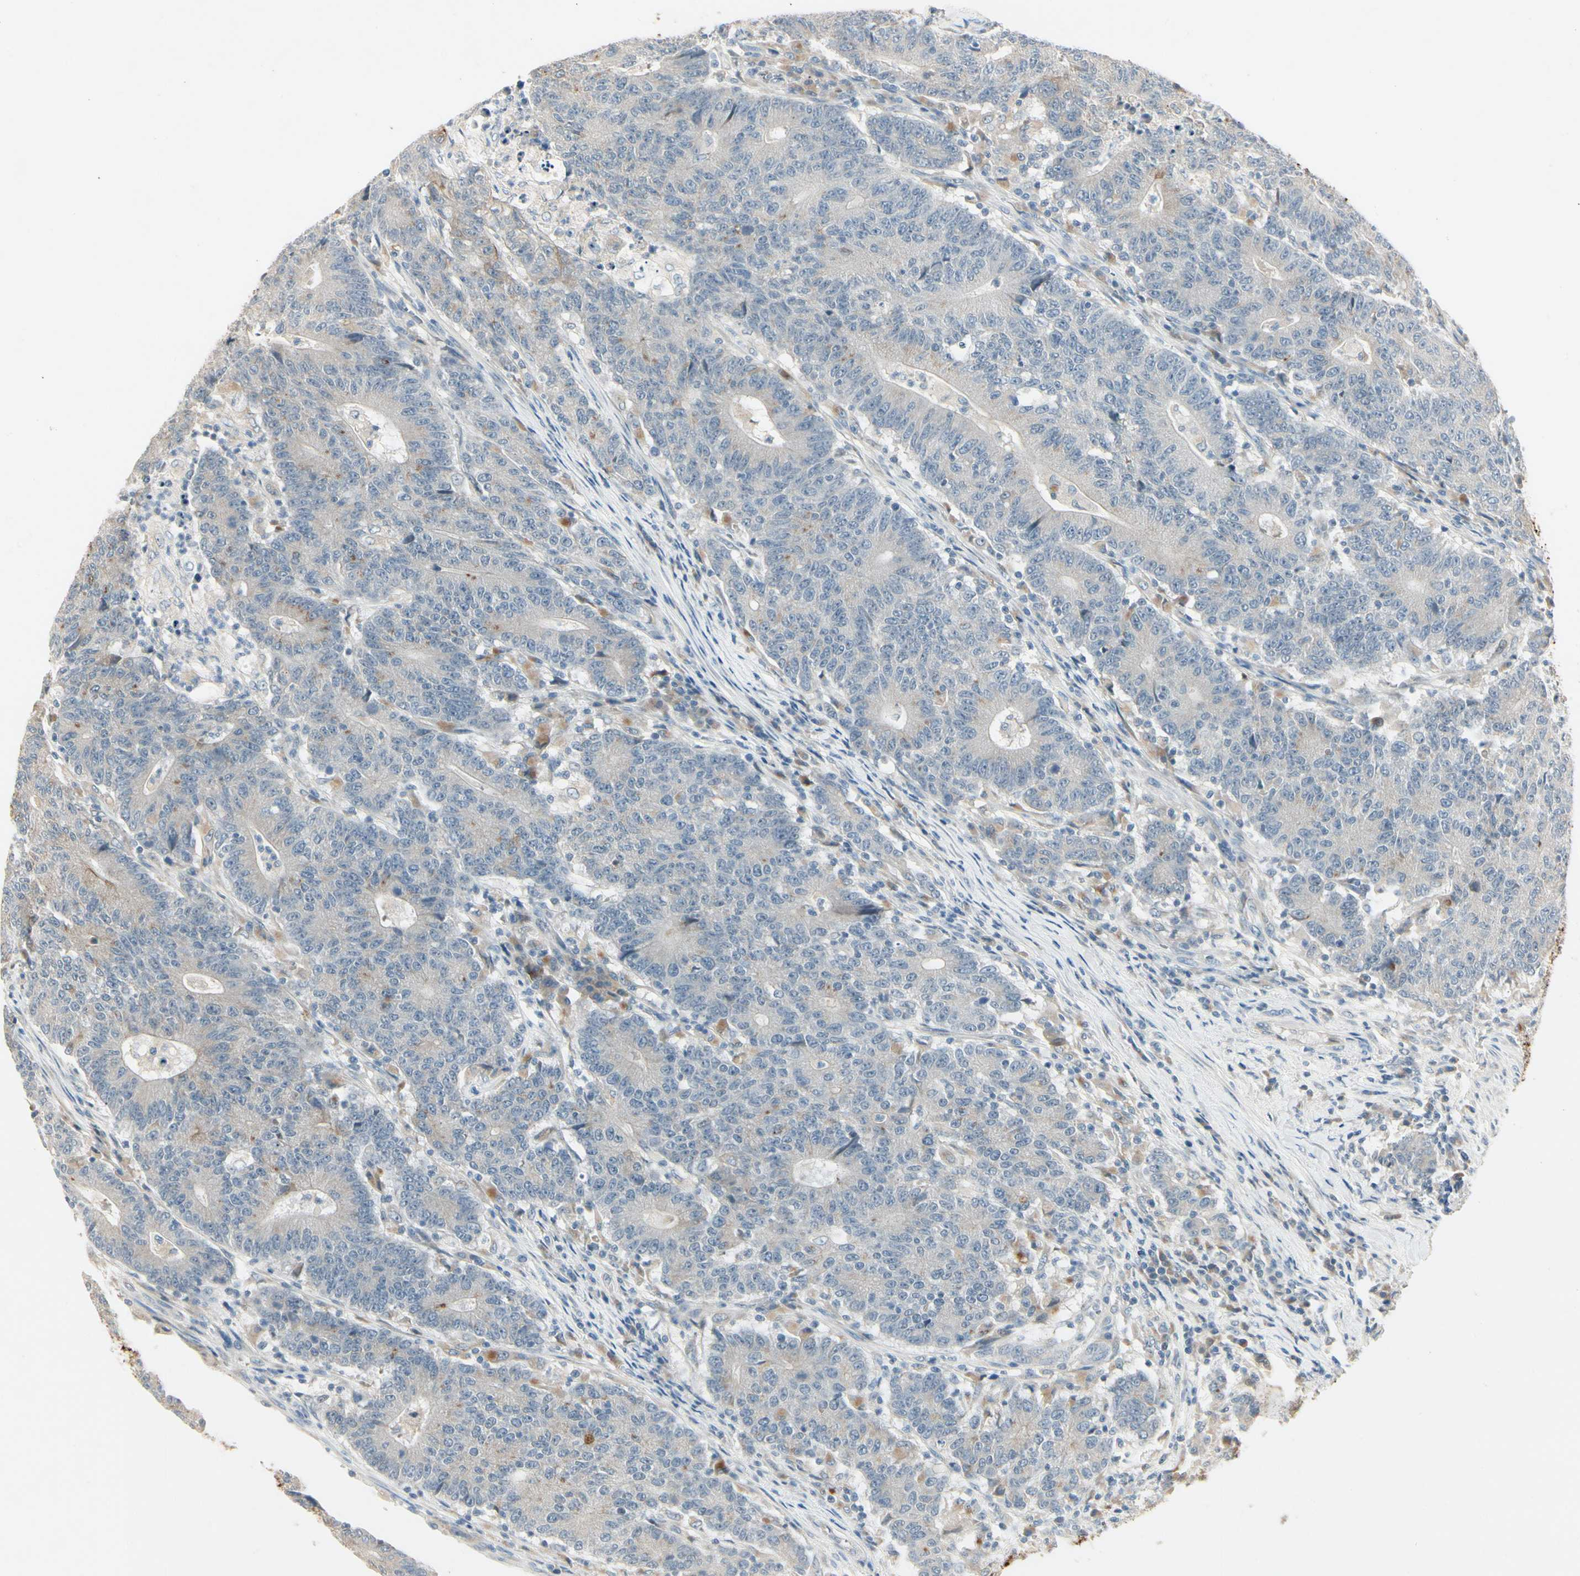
{"staining": {"intensity": "weak", "quantity": "<25%", "location": "cytoplasmic/membranous"}, "tissue": "colorectal cancer", "cell_type": "Tumor cells", "image_type": "cancer", "snomed": [{"axis": "morphology", "description": "Normal tissue, NOS"}, {"axis": "morphology", "description": "Adenocarcinoma, NOS"}, {"axis": "topography", "description": "Colon"}], "caption": "Immunohistochemical staining of human colorectal cancer exhibits no significant expression in tumor cells.", "gene": "SKIL", "patient": {"sex": "female", "age": 75}}